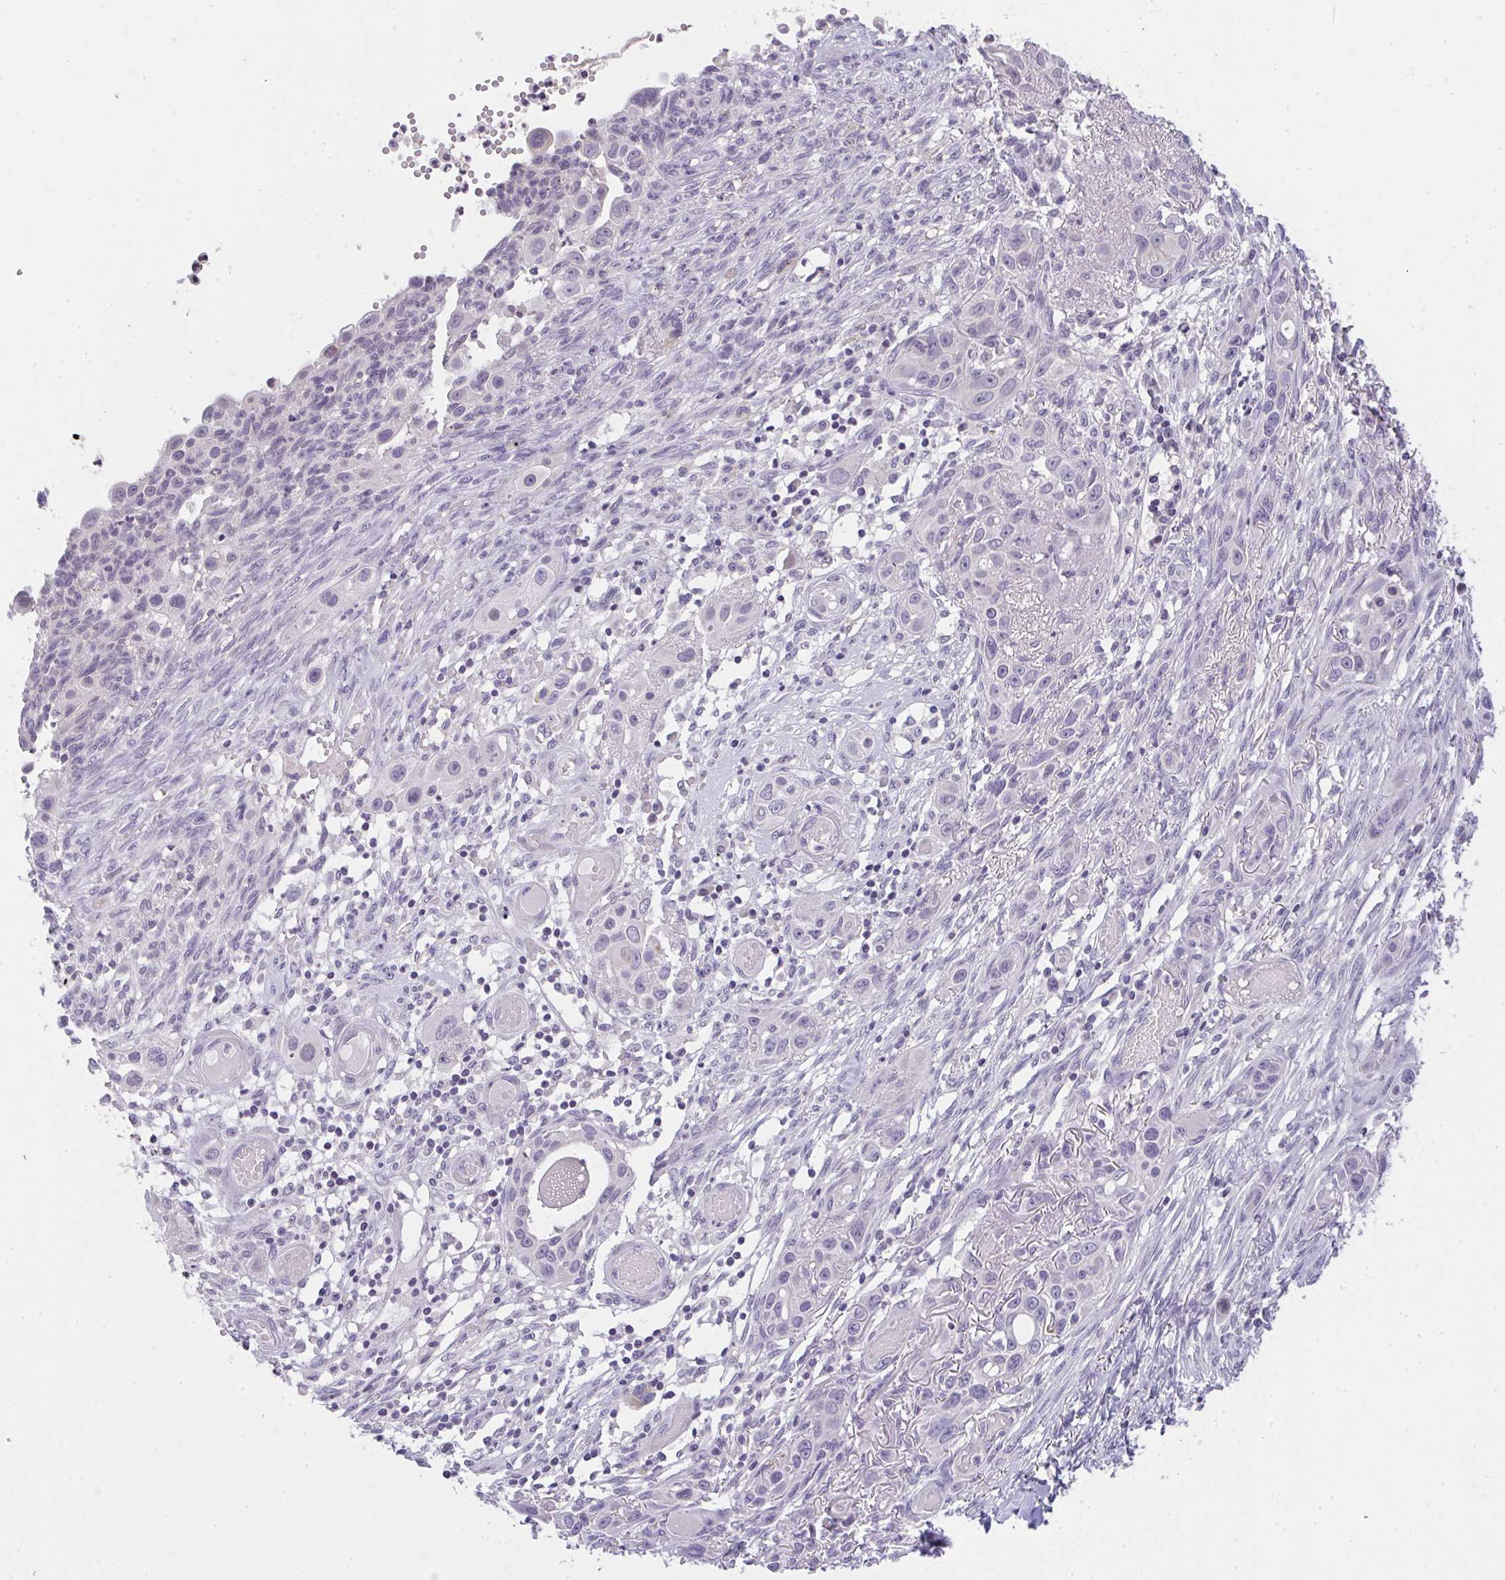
{"staining": {"intensity": "negative", "quantity": "none", "location": "none"}, "tissue": "skin cancer", "cell_type": "Tumor cells", "image_type": "cancer", "snomed": [{"axis": "morphology", "description": "Squamous cell carcinoma, NOS"}, {"axis": "topography", "description": "Skin"}], "caption": "Protein analysis of skin cancer (squamous cell carcinoma) shows no significant staining in tumor cells.", "gene": "CACNA1S", "patient": {"sex": "female", "age": 69}}